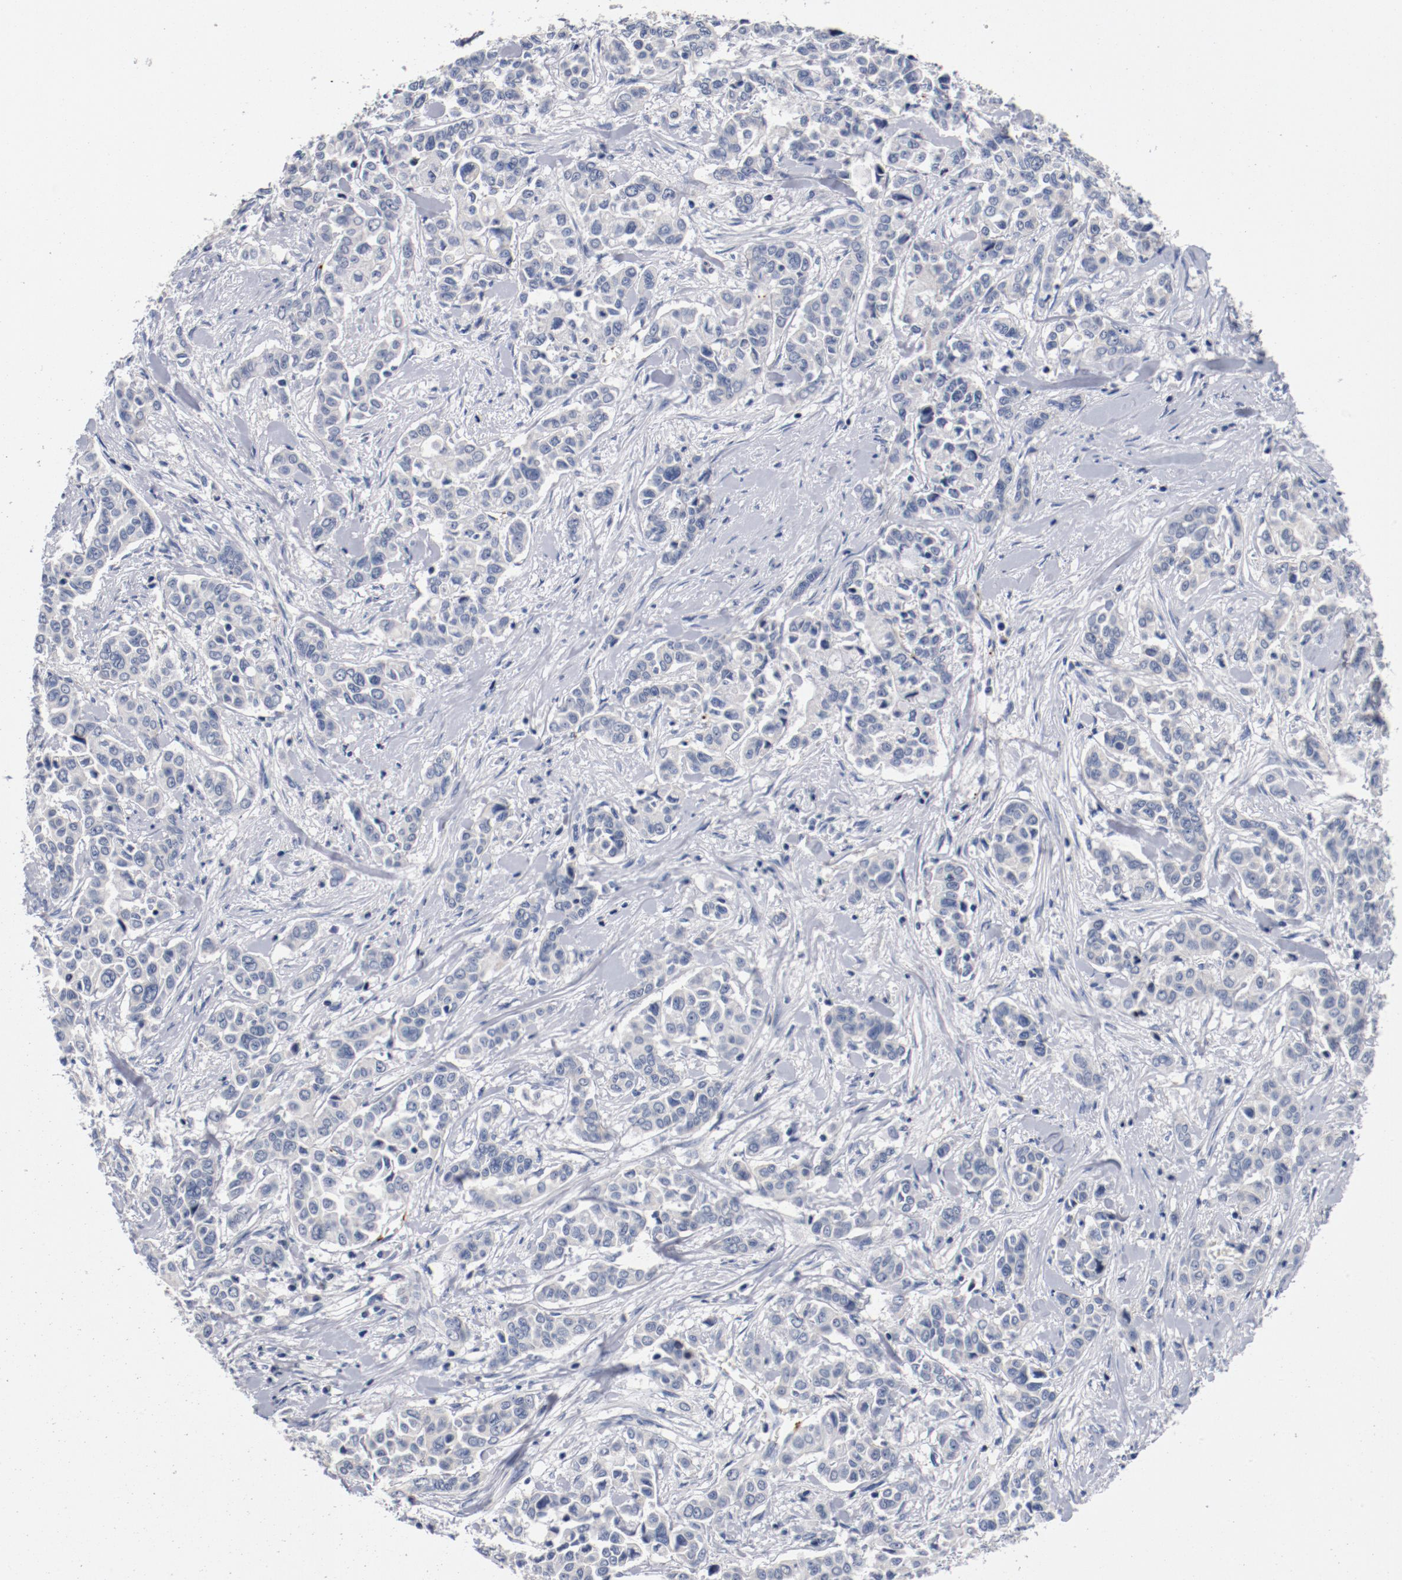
{"staining": {"intensity": "negative", "quantity": "none", "location": "none"}, "tissue": "pancreatic cancer", "cell_type": "Tumor cells", "image_type": "cancer", "snomed": [{"axis": "morphology", "description": "Adenocarcinoma, NOS"}, {"axis": "topography", "description": "Pancreas"}], "caption": "Photomicrograph shows no significant protein positivity in tumor cells of pancreatic cancer (adenocarcinoma).", "gene": "PIM1", "patient": {"sex": "female", "age": 52}}